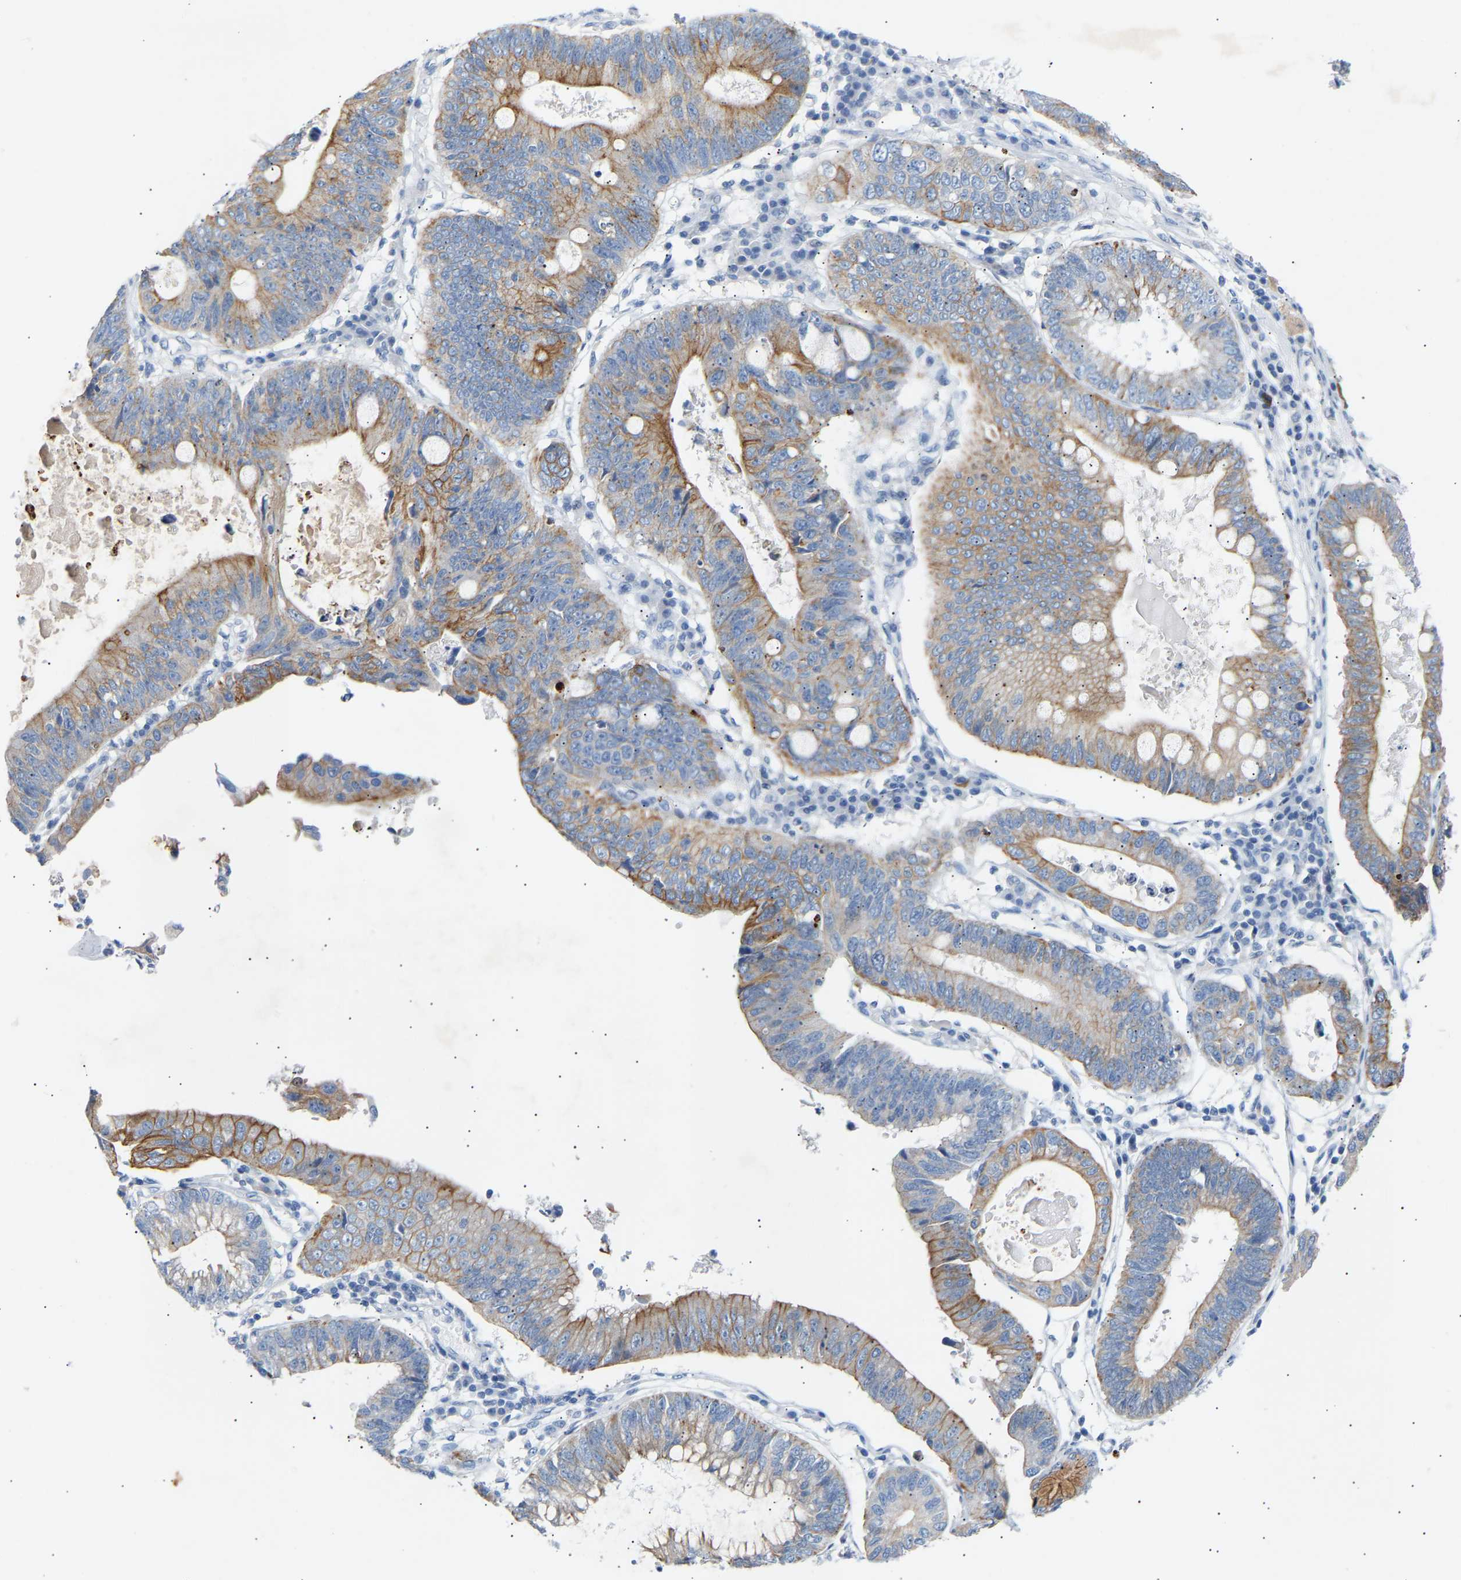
{"staining": {"intensity": "moderate", "quantity": ">75%", "location": "cytoplasmic/membranous"}, "tissue": "stomach cancer", "cell_type": "Tumor cells", "image_type": "cancer", "snomed": [{"axis": "morphology", "description": "Adenocarcinoma, NOS"}, {"axis": "topography", "description": "Stomach"}], "caption": "The immunohistochemical stain labels moderate cytoplasmic/membranous expression in tumor cells of stomach cancer (adenocarcinoma) tissue.", "gene": "PEX1", "patient": {"sex": "male", "age": 59}}